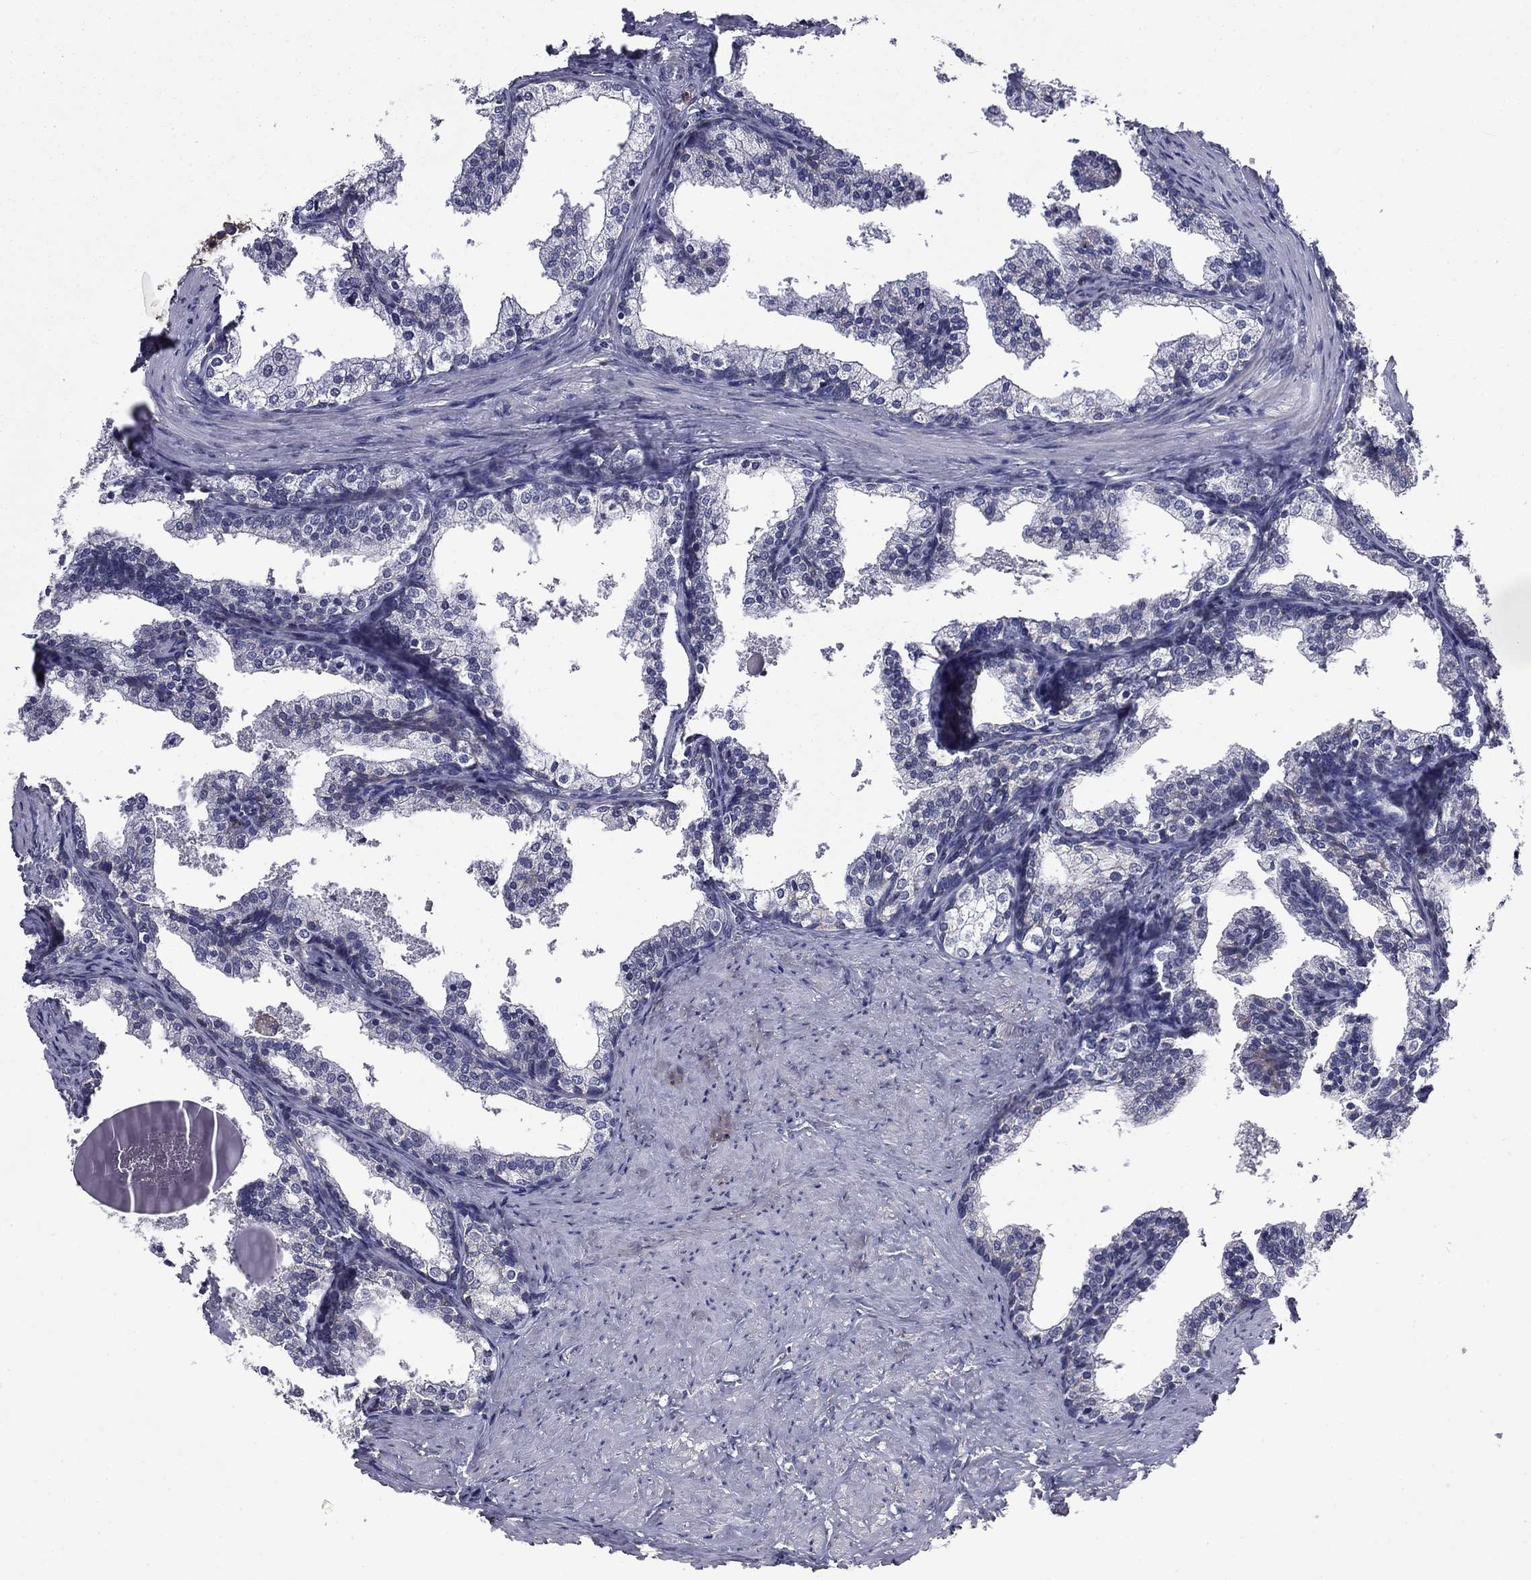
{"staining": {"intensity": "weak", "quantity": "<25%", "location": "cytoplasmic/membranous"}, "tissue": "prostate cancer", "cell_type": "Tumor cells", "image_type": "cancer", "snomed": [{"axis": "morphology", "description": "Adenocarcinoma, NOS"}, {"axis": "topography", "description": "Prostate and seminal vesicle, NOS"}], "caption": "High power microscopy micrograph of an immunohistochemistry (IHC) image of prostate cancer (adenocarcinoma), revealing no significant positivity in tumor cells.", "gene": "CEACAM7", "patient": {"sex": "male", "age": 63}}